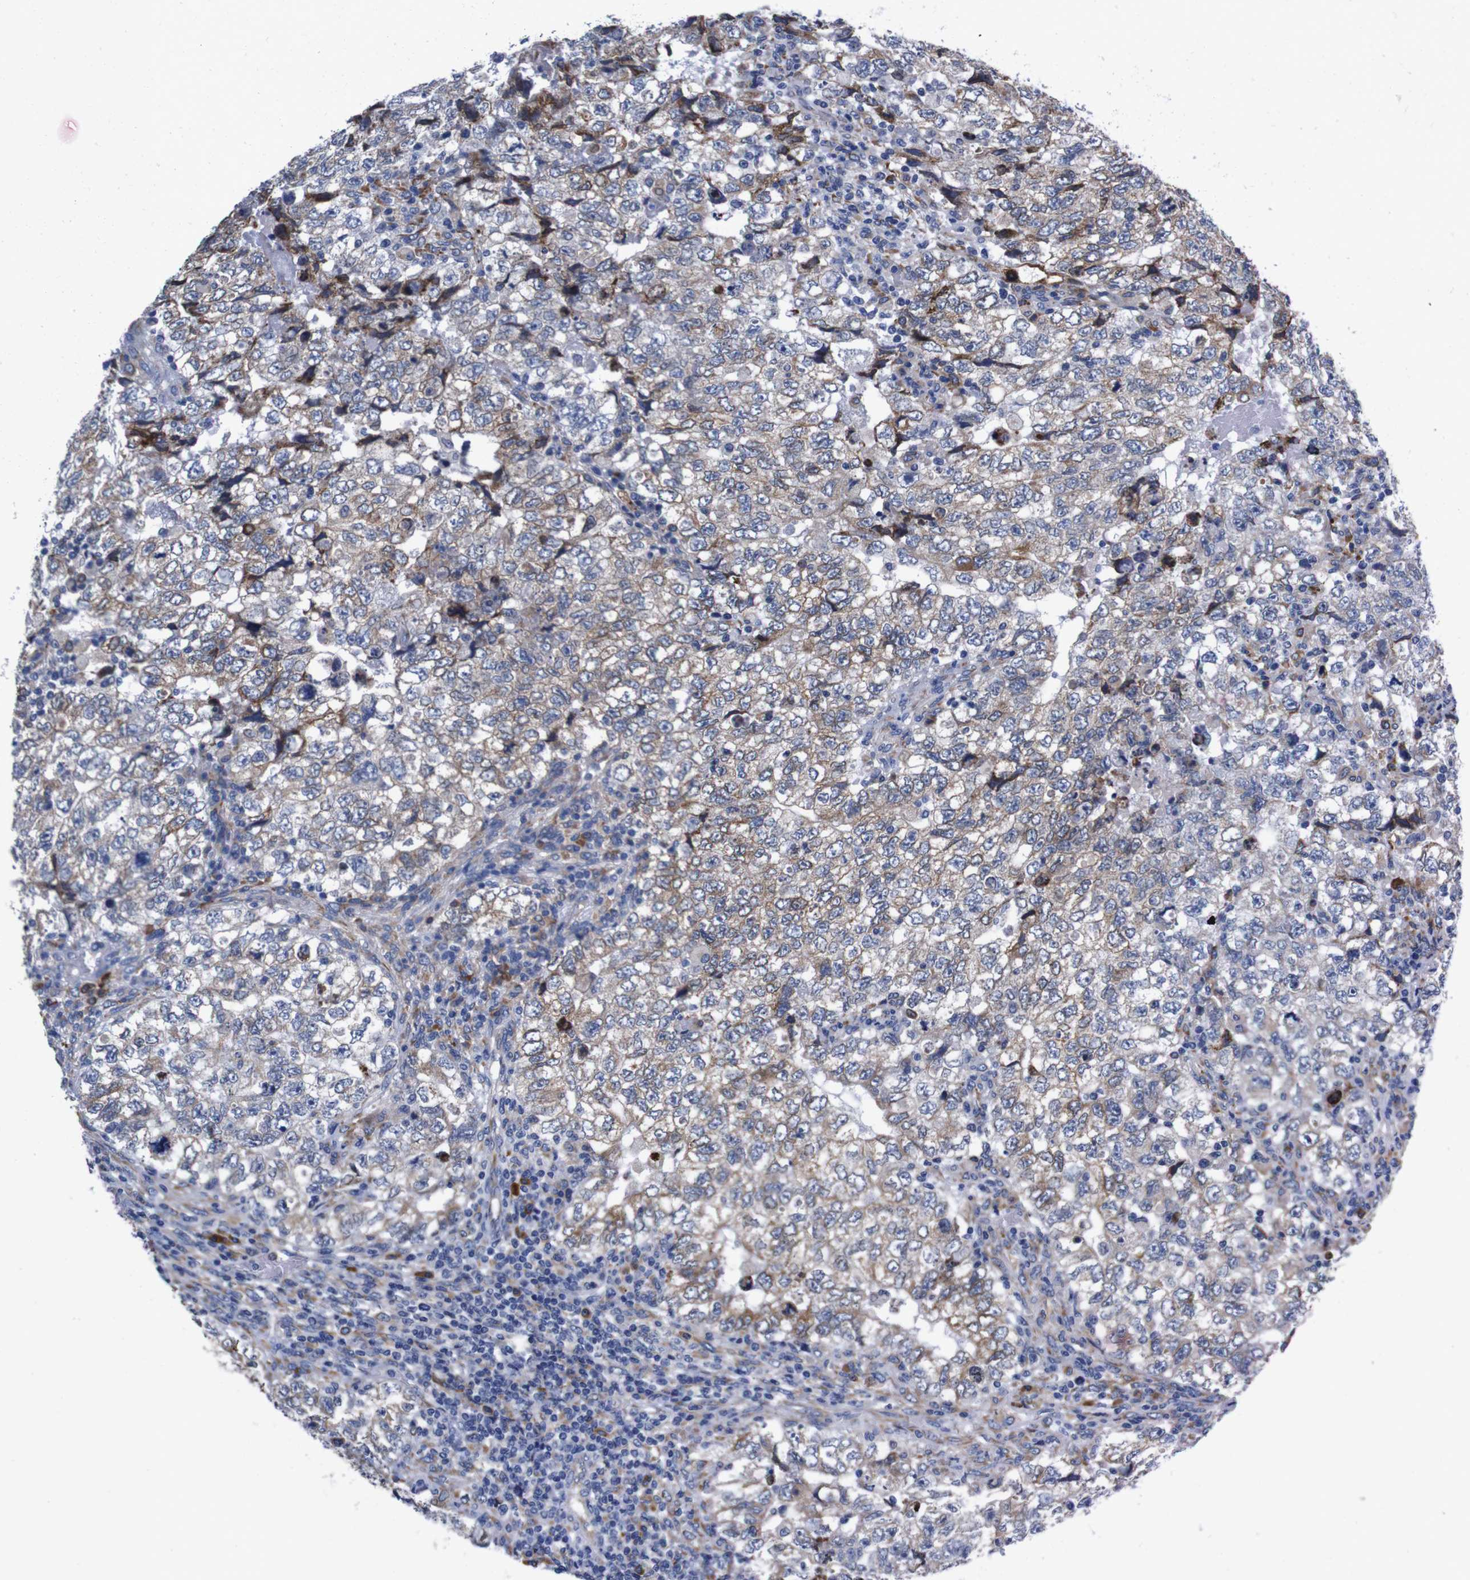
{"staining": {"intensity": "weak", "quantity": "<25%", "location": "cytoplasmic/membranous"}, "tissue": "testis cancer", "cell_type": "Tumor cells", "image_type": "cancer", "snomed": [{"axis": "morphology", "description": "Carcinoma, Embryonal, NOS"}, {"axis": "topography", "description": "Testis"}], "caption": "This is a image of immunohistochemistry staining of testis cancer, which shows no expression in tumor cells.", "gene": "NEBL", "patient": {"sex": "male", "age": 36}}